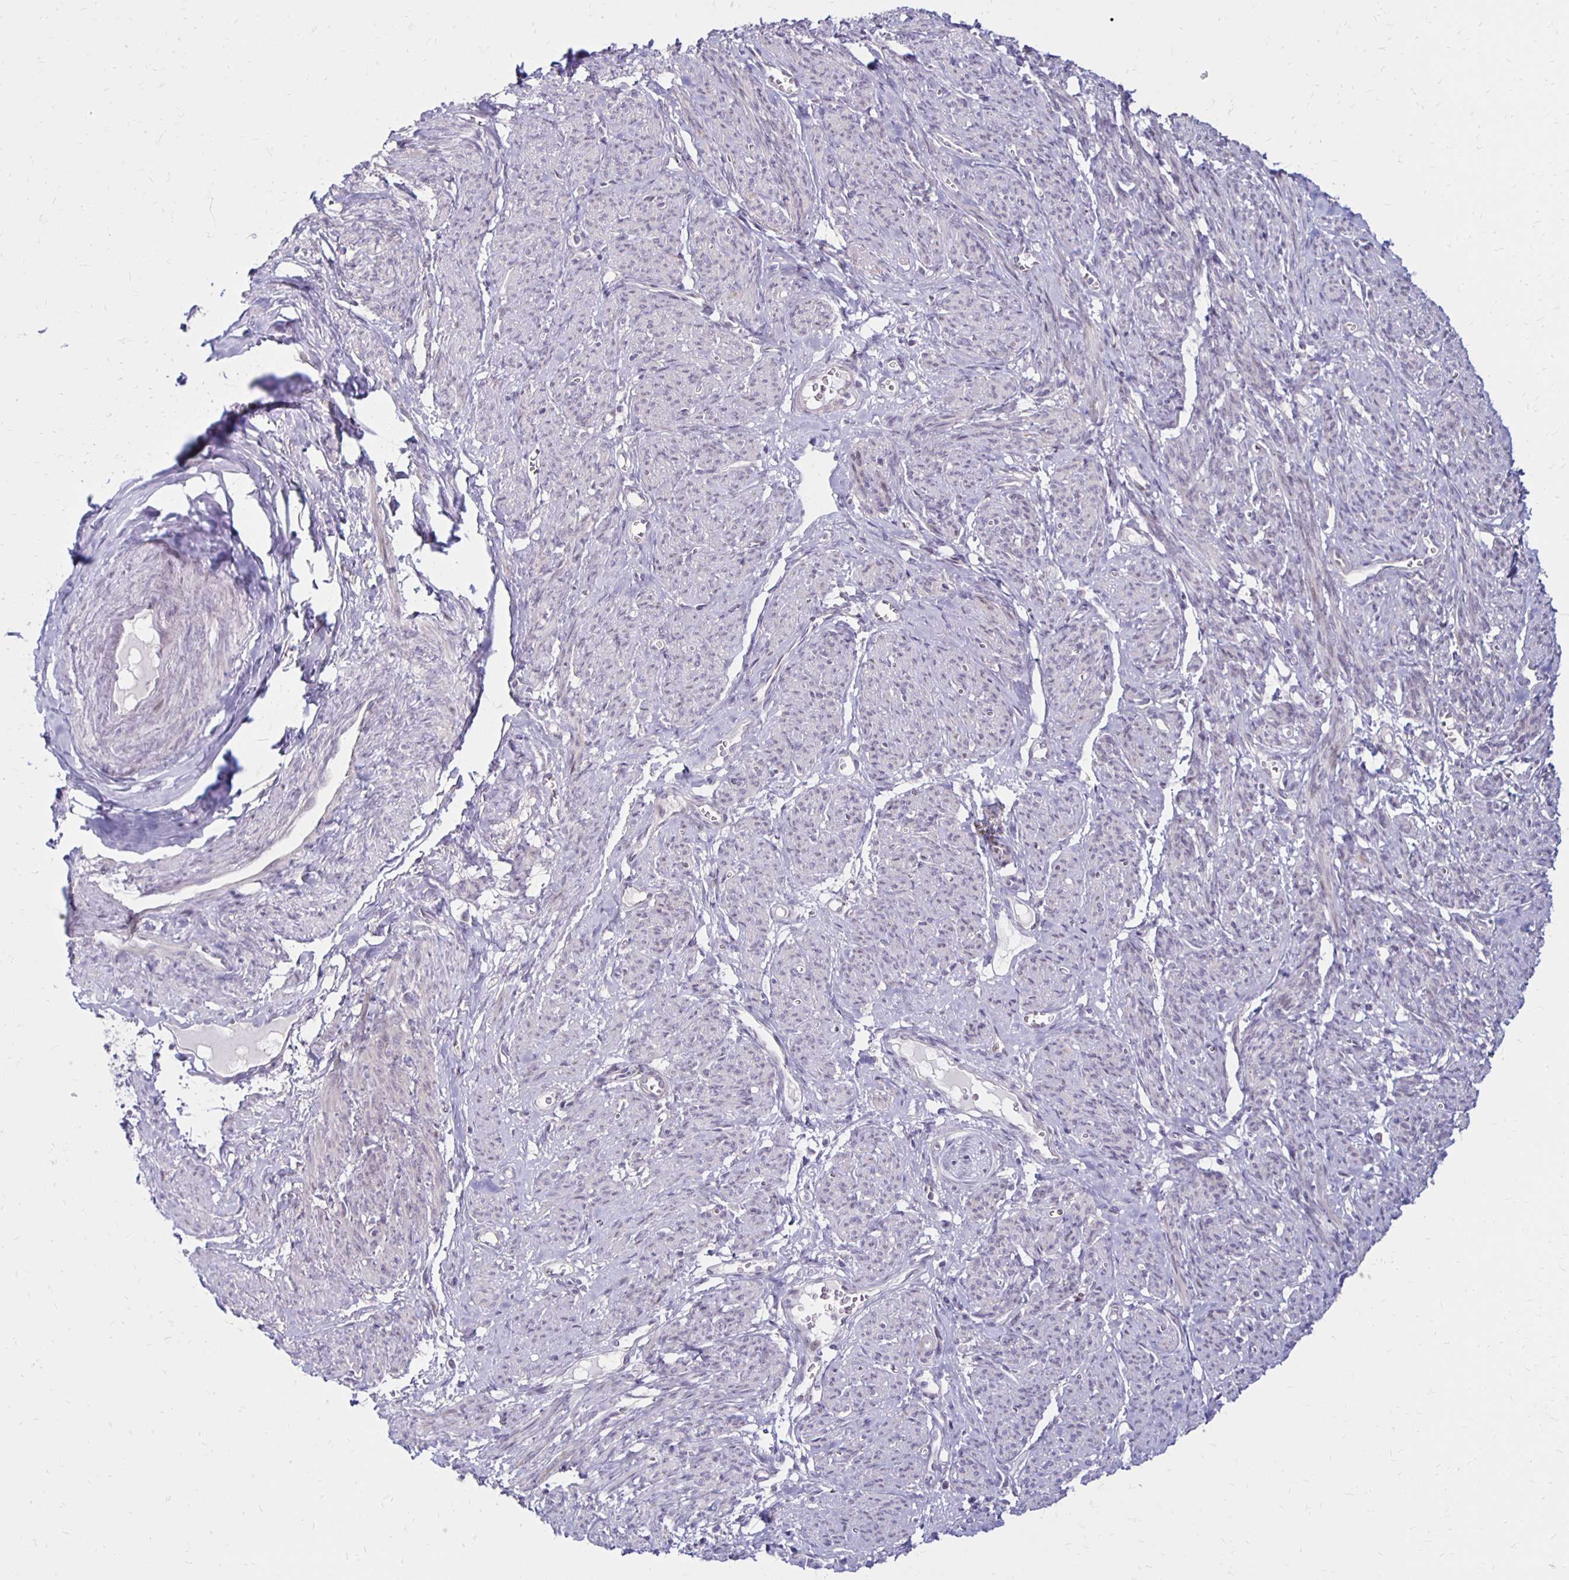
{"staining": {"intensity": "negative", "quantity": "none", "location": "none"}, "tissue": "smooth muscle", "cell_type": "Smooth muscle cells", "image_type": "normal", "snomed": [{"axis": "morphology", "description": "Normal tissue, NOS"}, {"axis": "topography", "description": "Smooth muscle"}], "caption": "The IHC micrograph has no significant positivity in smooth muscle cells of smooth muscle.", "gene": "DAGLA", "patient": {"sex": "female", "age": 65}}